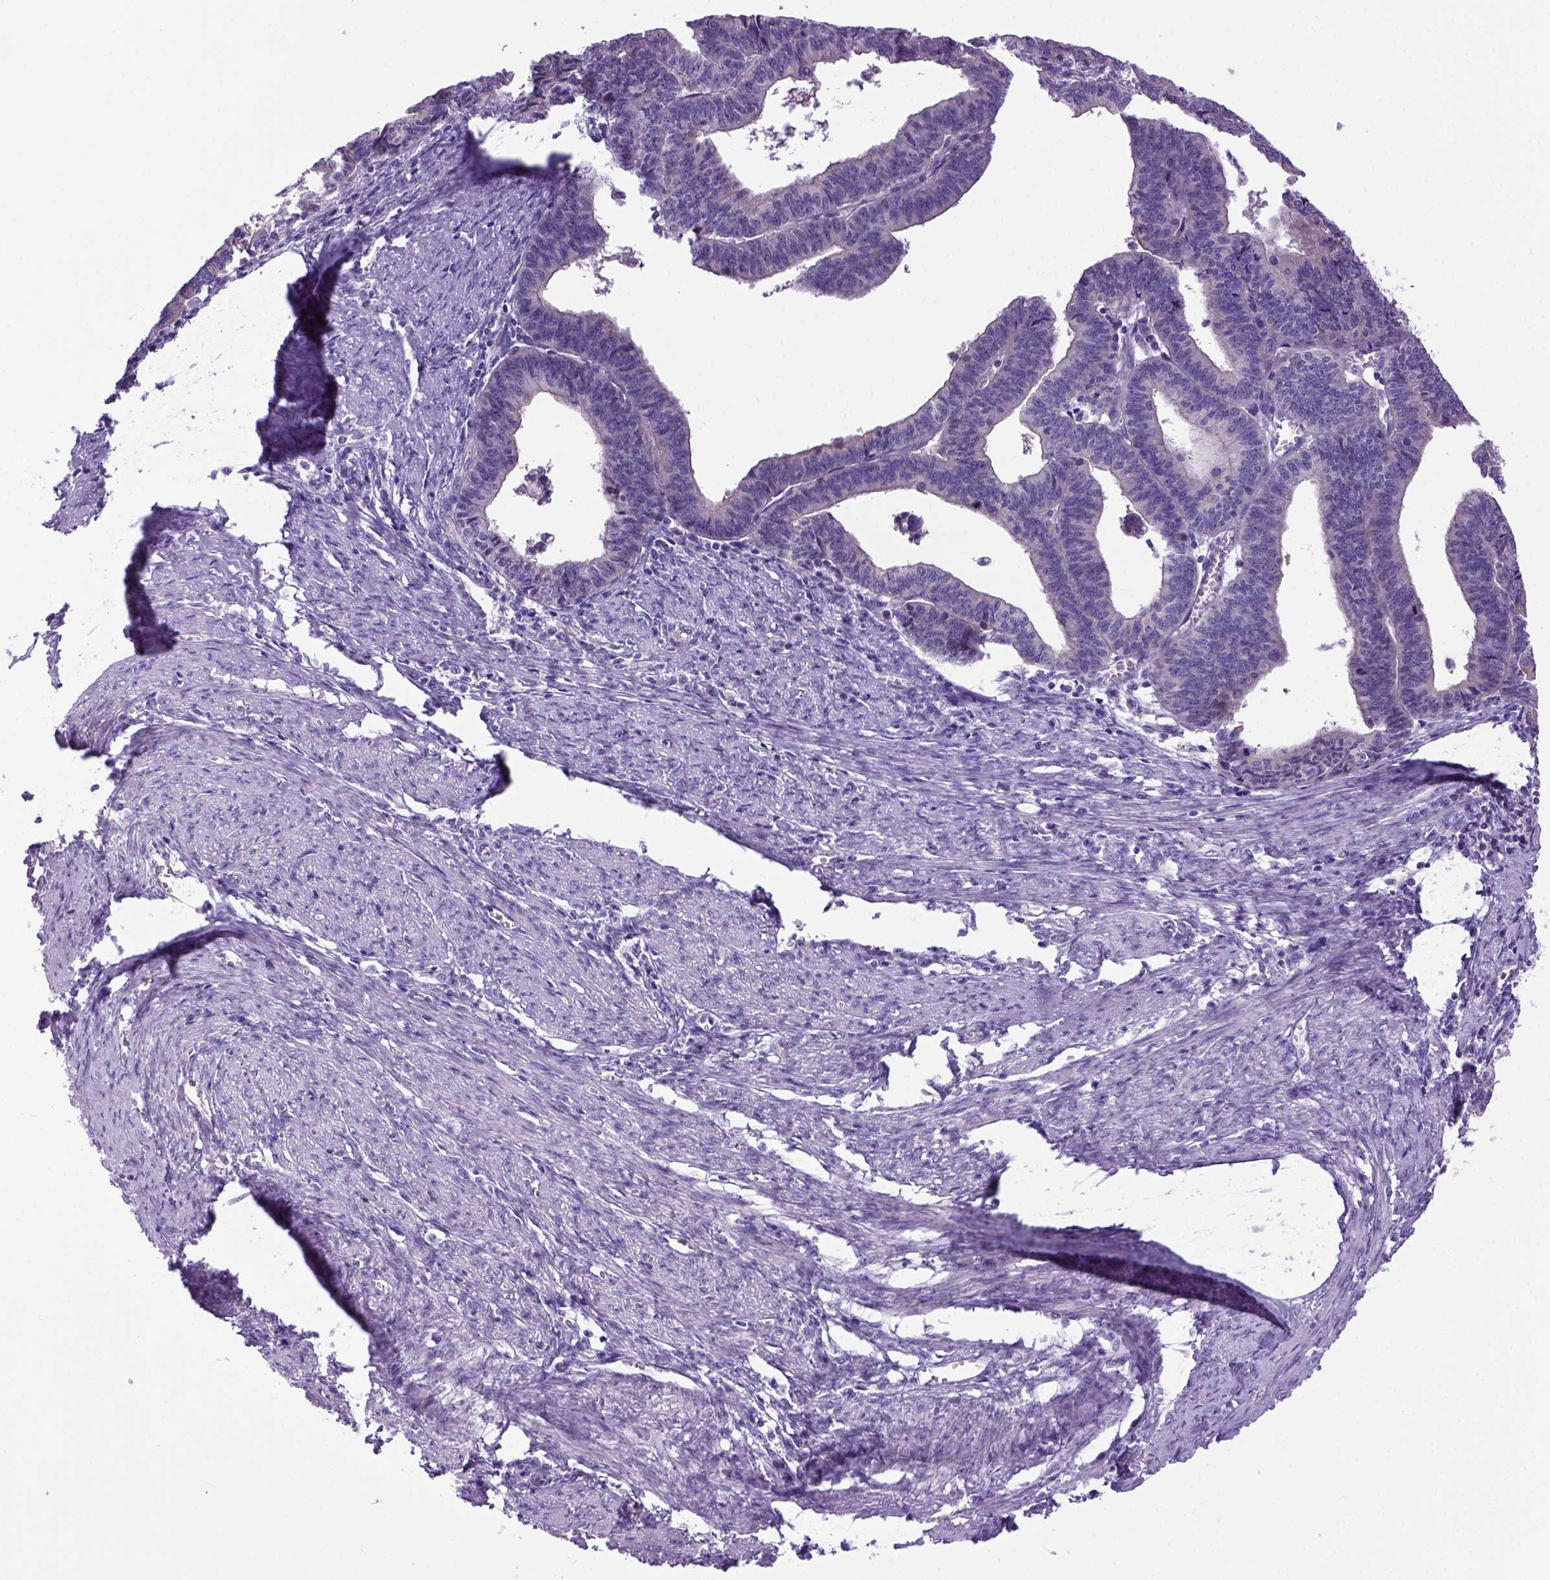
{"staining": {"intensity": "negative", "quantity": "none", "location": "none"}, "tissue": "endometrial cancer", "cell_type": "Tumor cells", "image_type": "cancer", "snomed": [{"axis": "morphology", "description": "Adenocarcinoma, NOS"}, {"axis": "topography", "description": "Endometrium"}], "caption": "This is a photomicrograph of IHC staining of endometrial adenocarcinoma, which shows no staining in tumor cells.", "gene": "NEK5", "patient": {"sex": "female", "age": 65}}